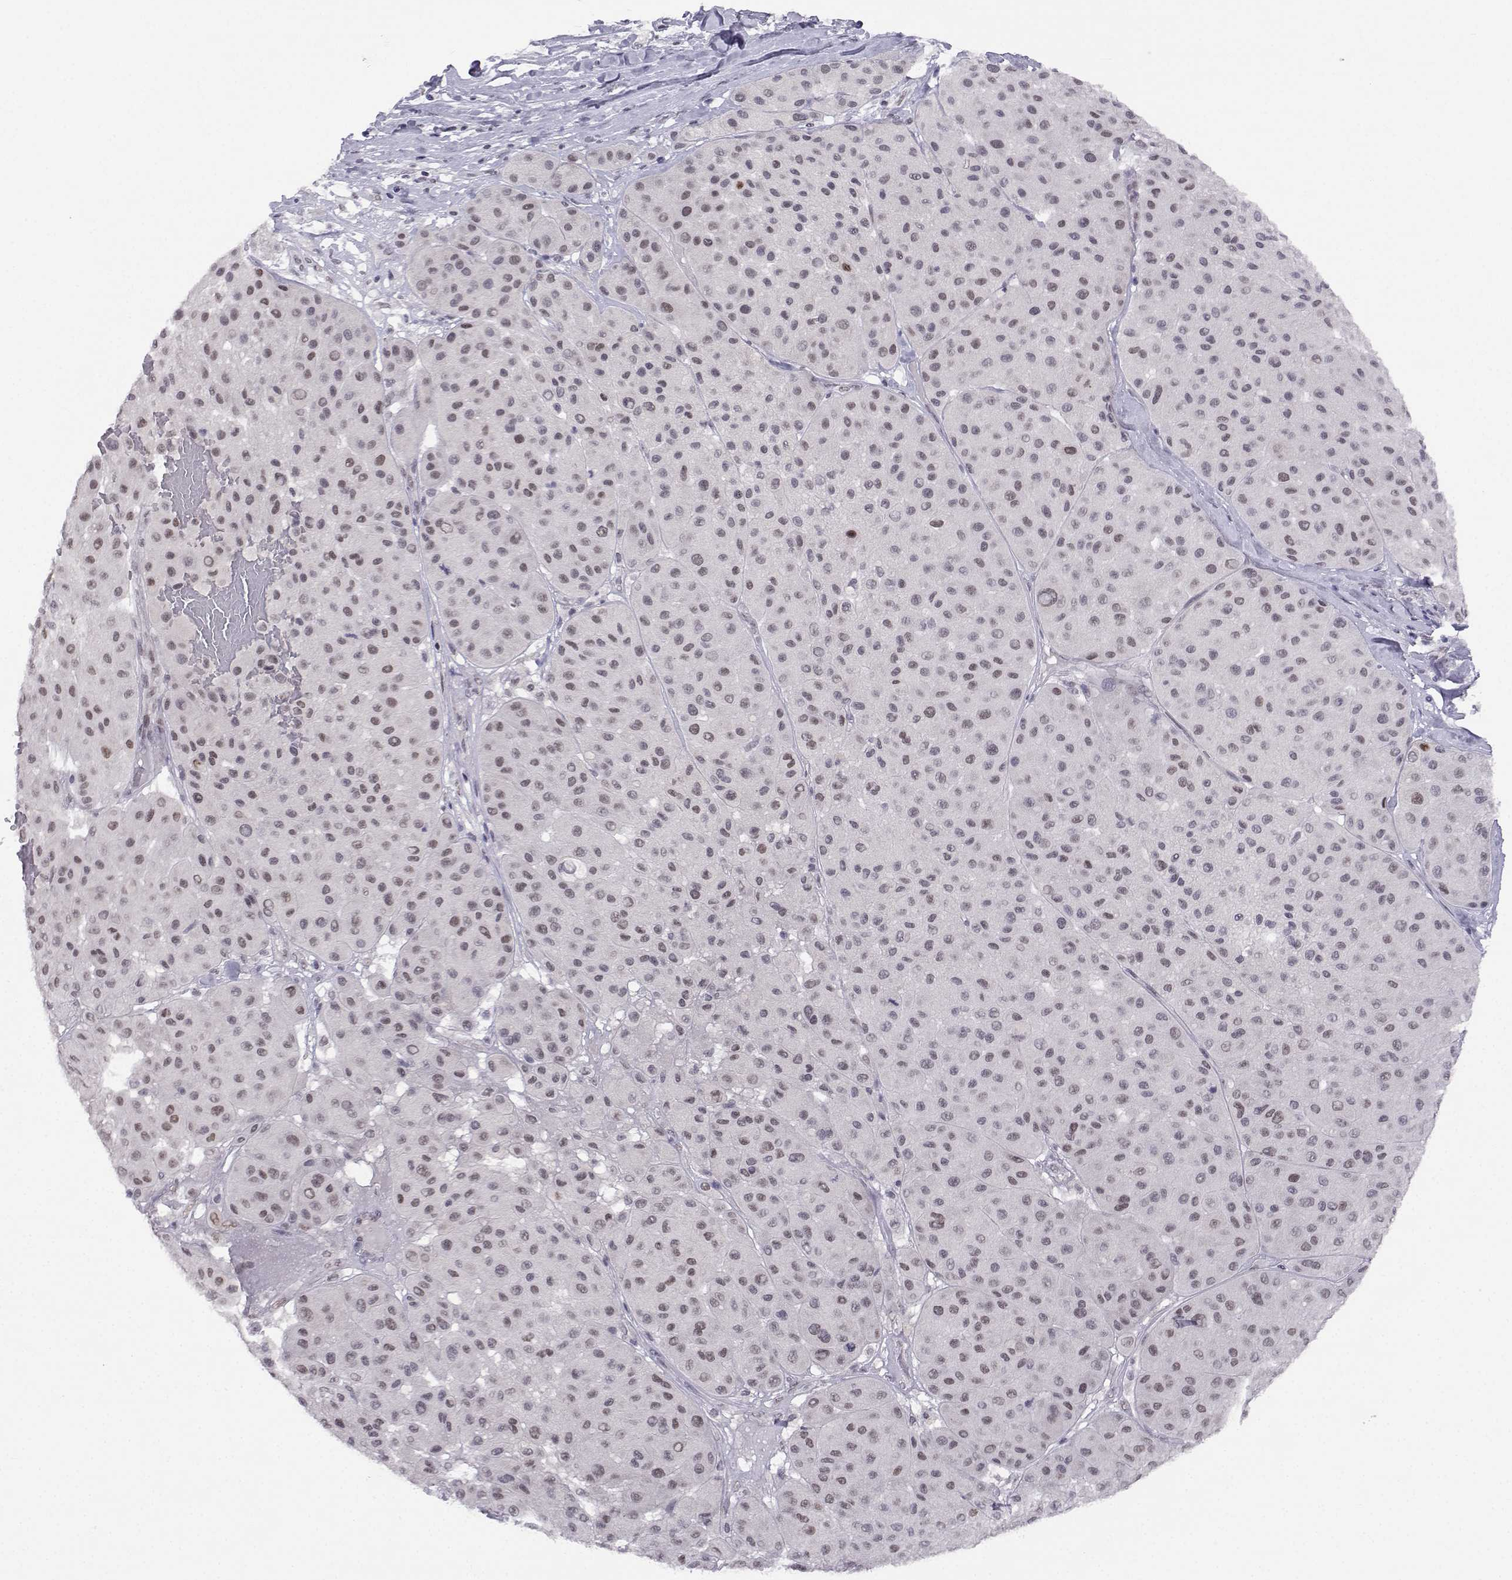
{"staining": {"intensity": "negative", "quantity": "none", "location": "none"}, "tissue": "melanoma", "cell_type": "Tumor cells", "image_type": "cancer", "snomed": [{"axis": "morphology", "description": "Malignant melanoma, Metastatic site"}, {"axis": "topography", "description": "Smooth muscle"}], "caption": "Malignant melanoma (metastatic site) stained for a protein using IHC exhibits no staining tumor cells.", "gene": "MED26", "patient": {"sex": "male", "age": 41}}